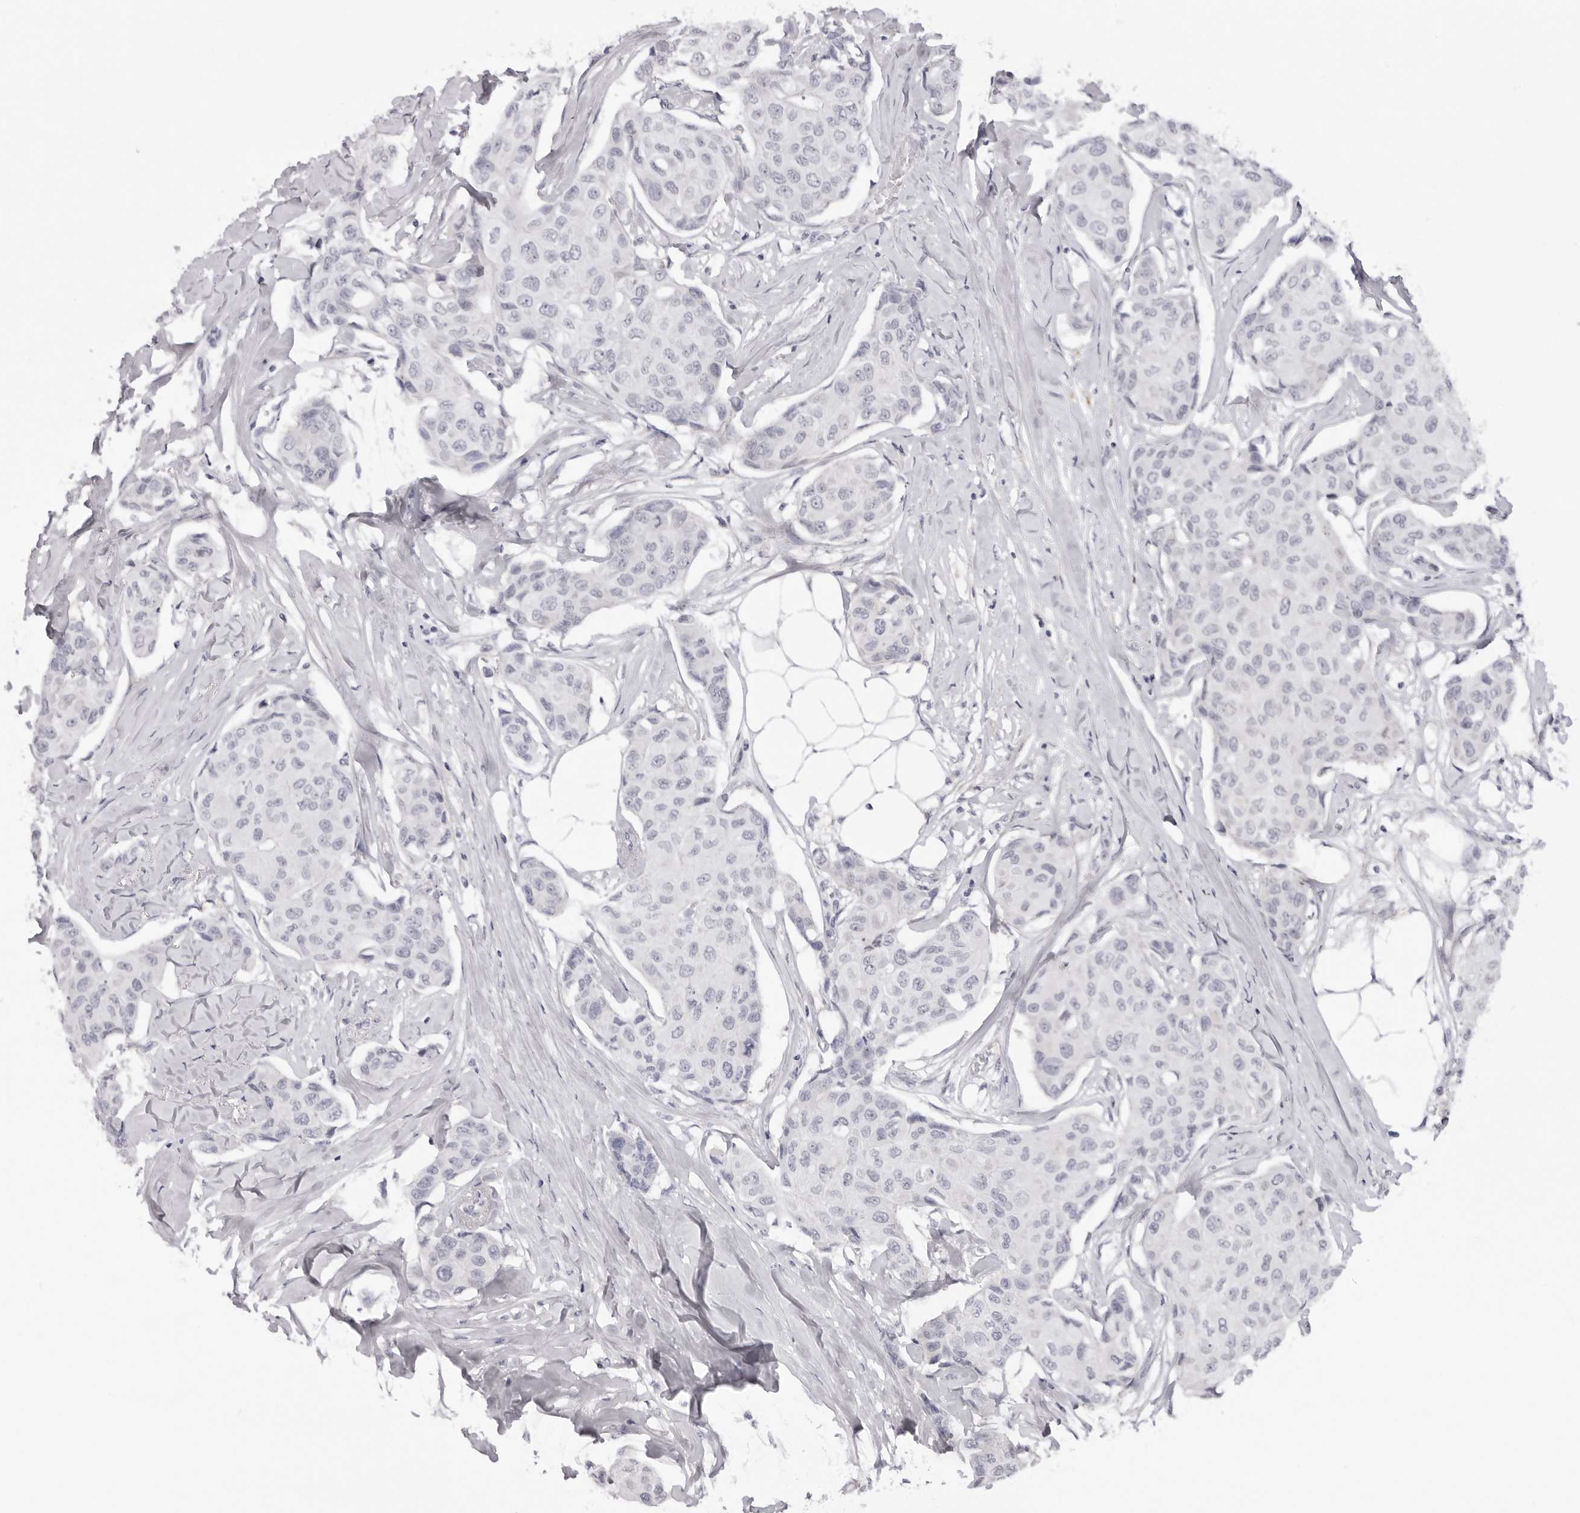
{"staining": {"intensity": "negative", "quantity": "none", "location": "none"}, "tissue": "breast cancer", "cell_type": "Tumor cells", "image_type": "cancer", "snomed": [{"axis": "morphology", "description": "Duct carcinoma"}, {"axis": "topography", "description": "Breast"}], "caption": "The photomicrograph reveals no staining of tumor cells in infiltrating ductal carcinoma (breast).", "gene": "SUGCT", "patient": {"sex": "female", "age": 80}}